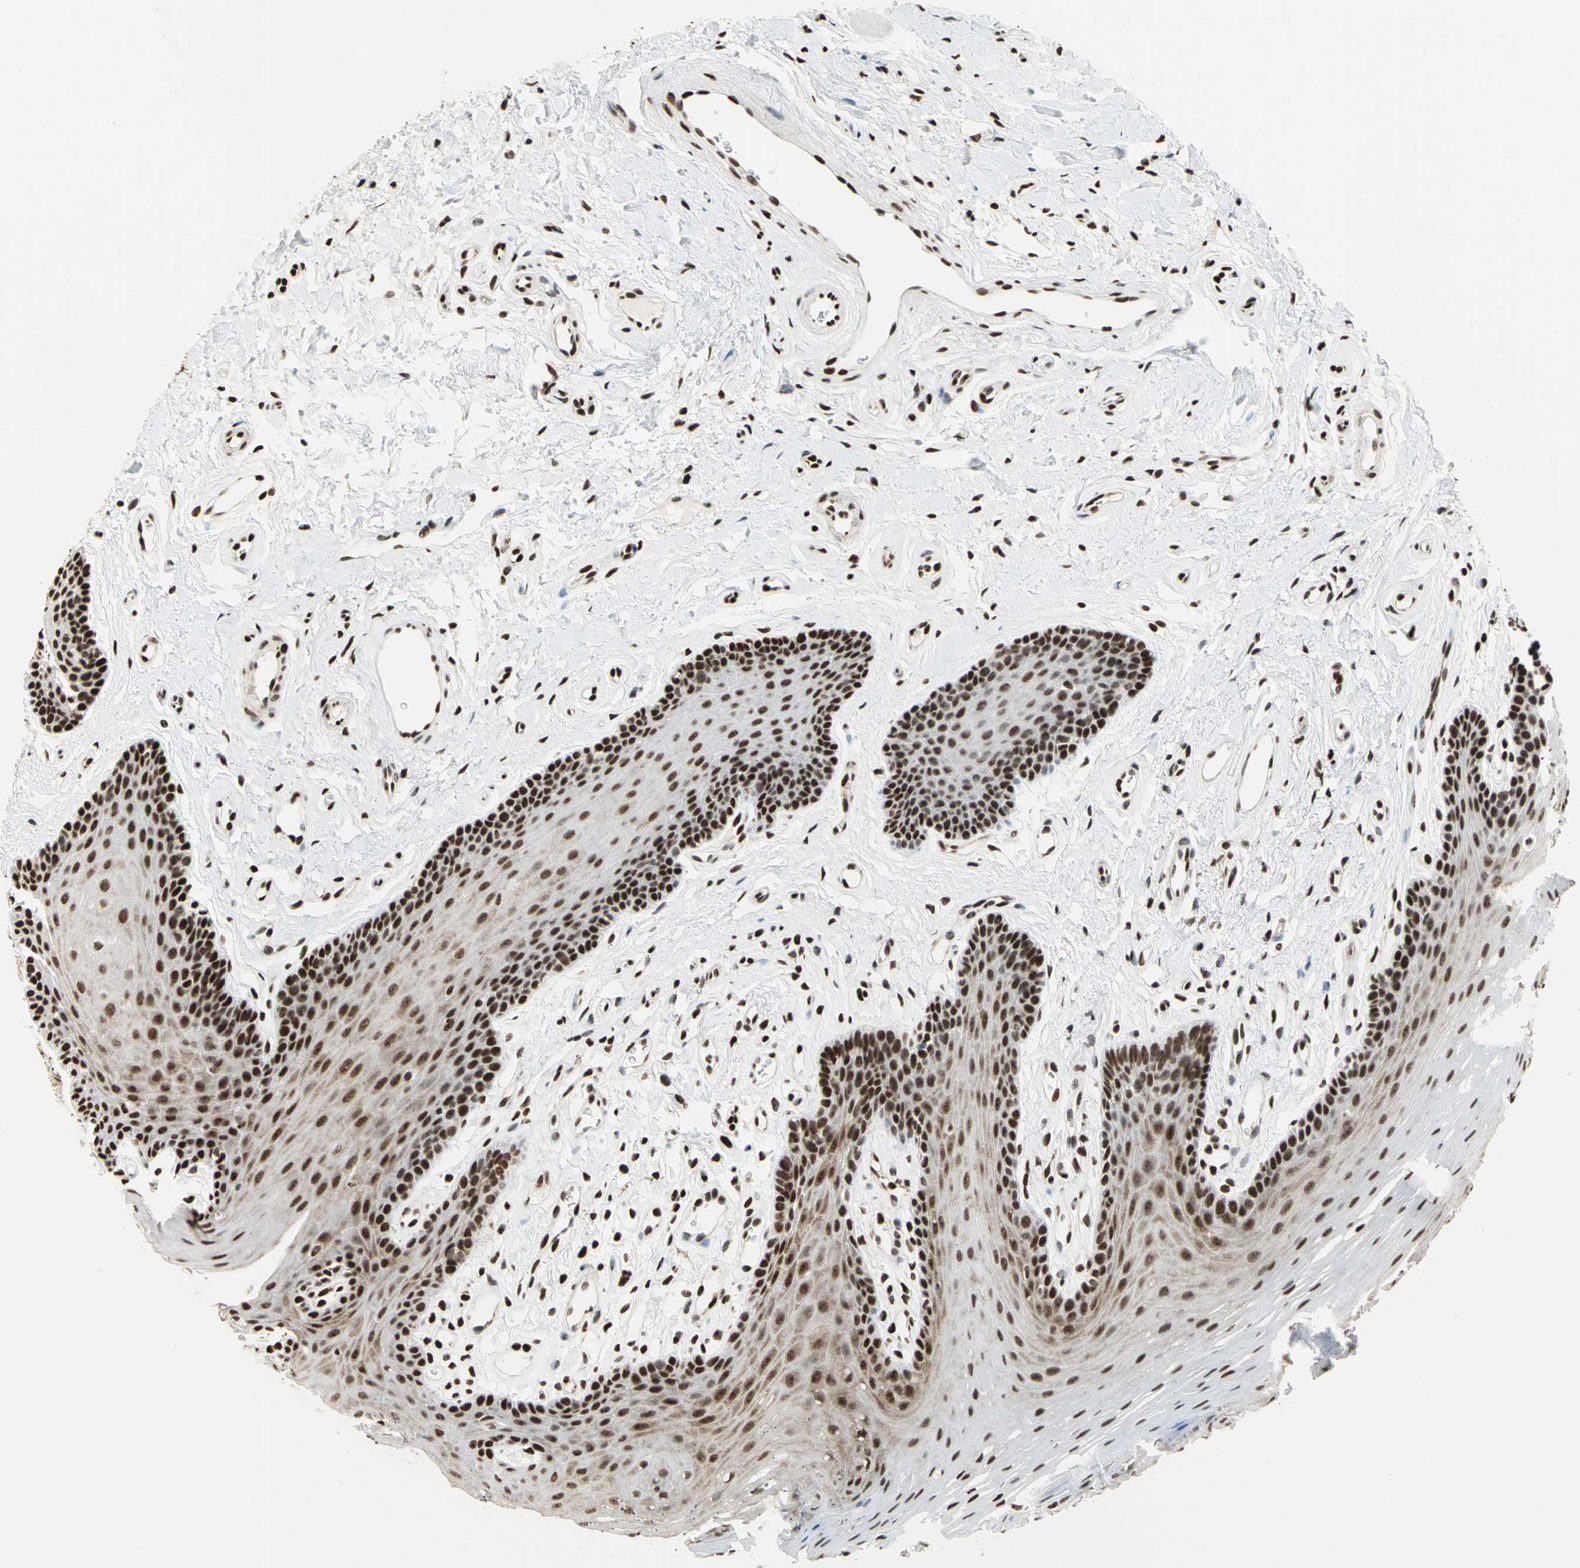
{"staining": {"intensity": "strong", "quantity": ">75%", "location": "nuclear"}, "tissue": "oral mucosa", "cell_type": "Squamous epithelial cells", "image_type": "normal", "snomed": [{"axis": "morphology", "description": "Normal tissue, NOS"}, {"axis": "topography", "description": "Oral tissue"}], "caption": "IHC (DAB) staining of unremarkable human oral mucosa reveals strong nuclear protein staining in about >75% of squamous epithelial cells. (DAB (3,3'-diaminobenzidine) IHC, brown staining for protein, blue staining for nuclei).", "gene": "HMGB1", "patient": {"sex": "male", "age": 62}}